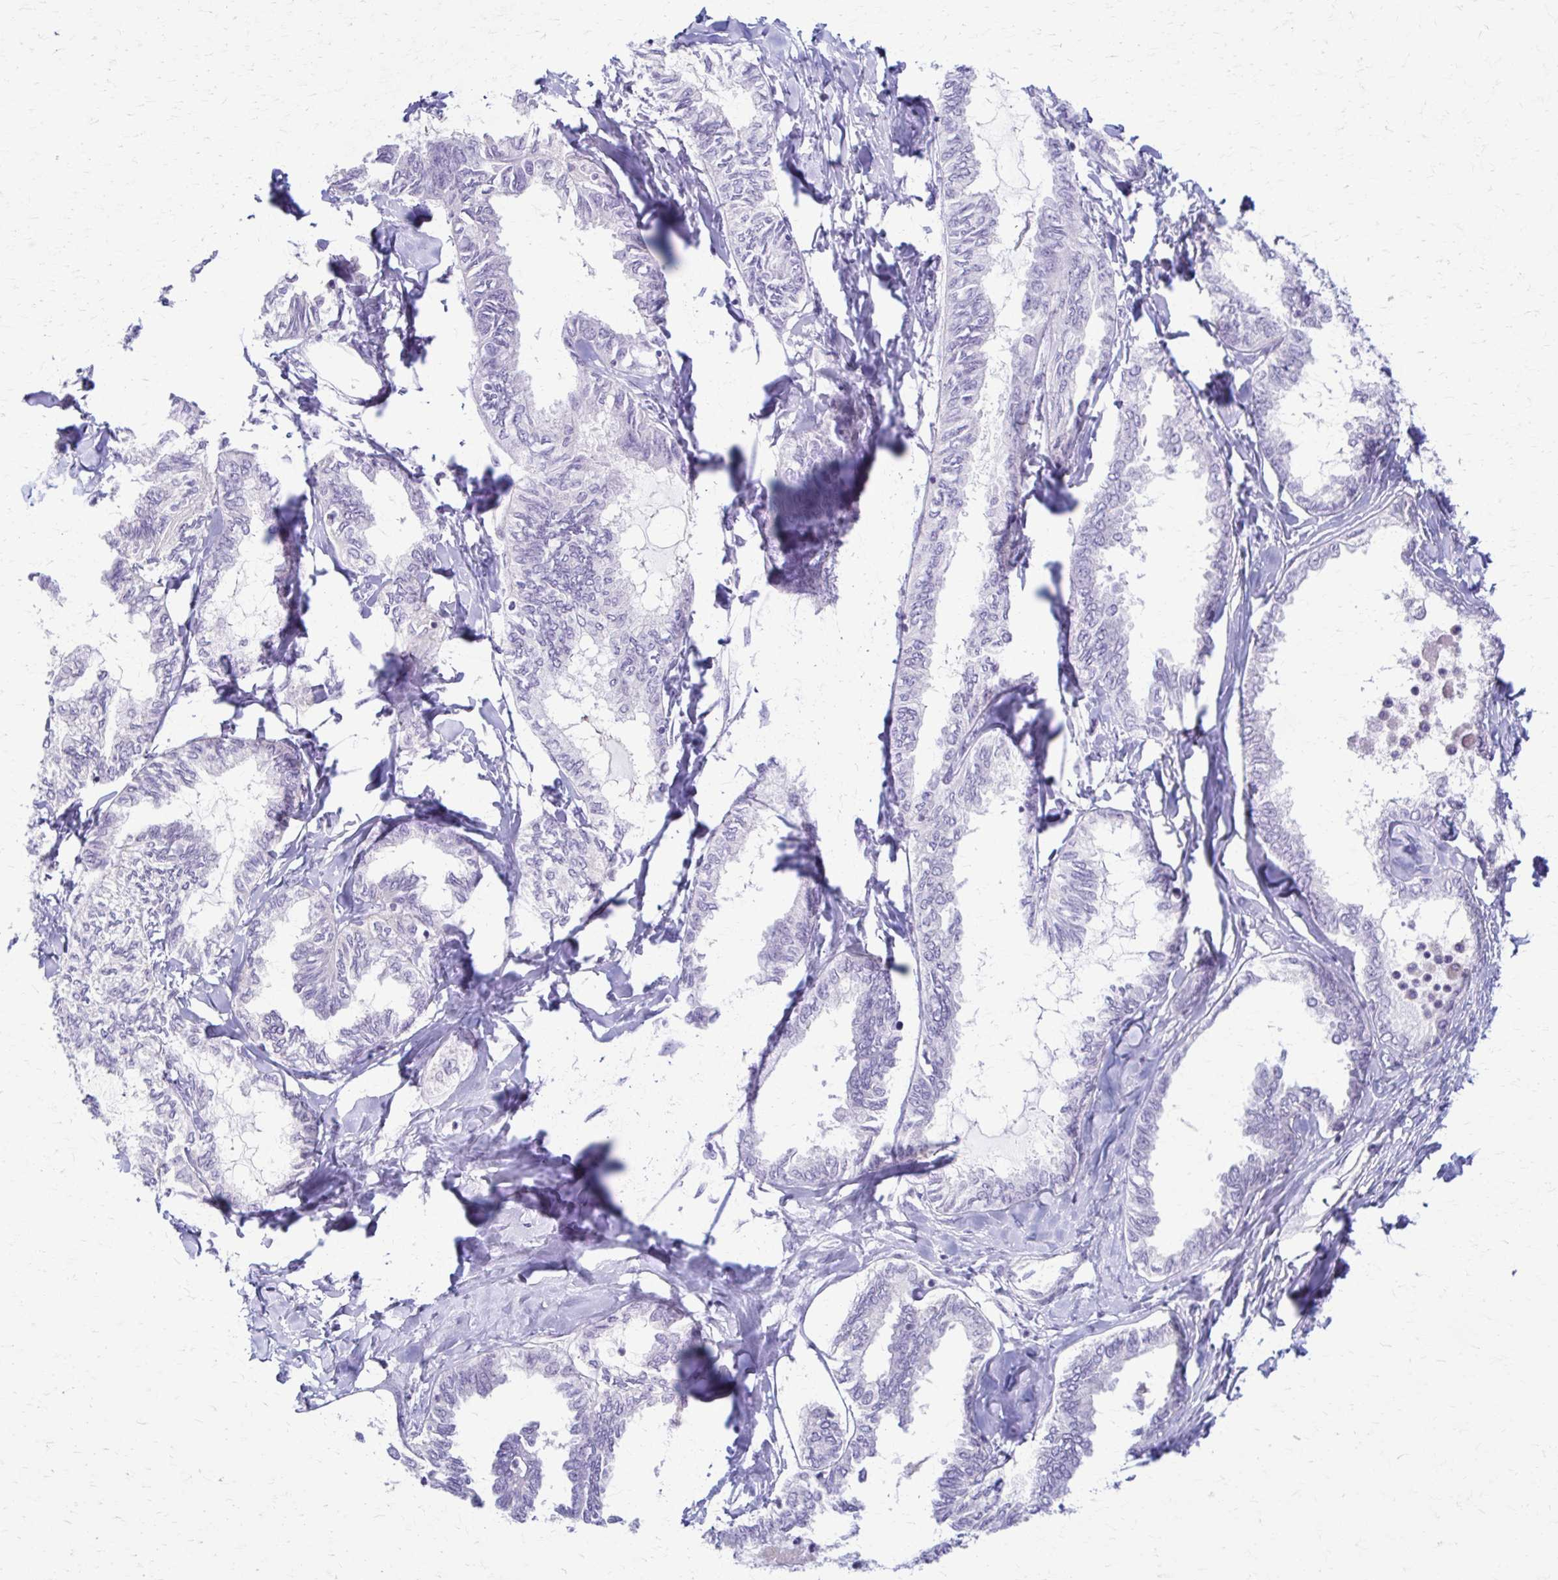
{"staining": {"intensity": "negative", "quantity": "none", "location": "none"}, "tissue": "ovarian cancer", "cell_type": "Tumor cells", "image_type": "cancer", "snomed": [{"axis": "morphology", "description": "Carcinoma, endometroid"}, {"axis": "topography", "description": "Ovary"}], "caption": "Immunohistochemical staining of ovarian cancer (endometroid carcinoma) displays no significant positivity in tumor cells.", "gene": "PIK3AP1", "patient": {"sex": "female", "age": 70}}